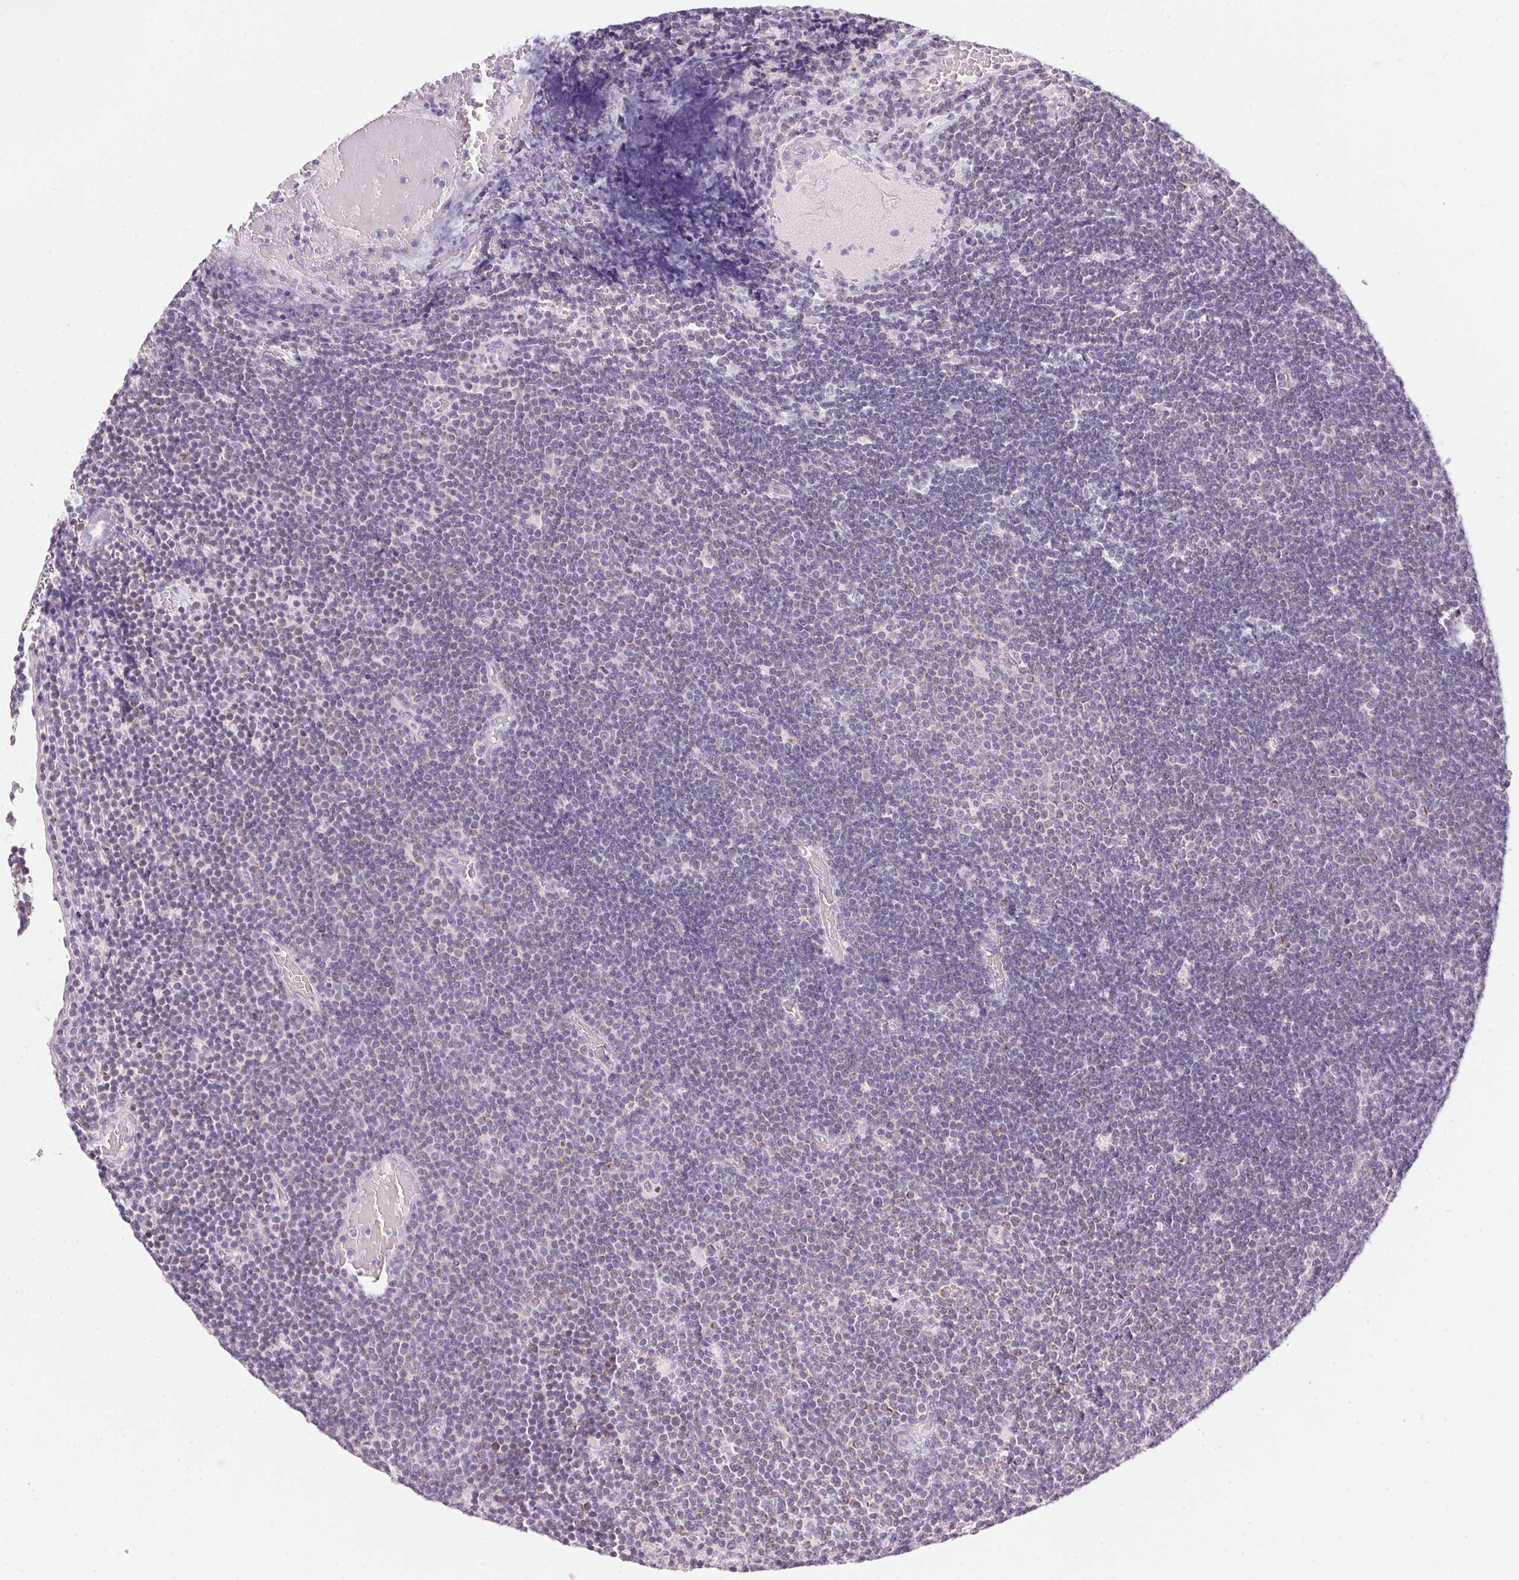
{"staining": {"intensity": "negative", "quantity": "none", "location": "none"}, "tissue": "lymphoma", "cell_type": "Tumor cells", "image_type": "cancer", "snomed": [{"axis": "morphology", "description": "Malignant lymphoma, non-Hodgkin's type, Low grade"}, {"axis": "topography", "description": "Brain"}], "caption": "Histopathology image shows no significant protein positivity in tumor cells of lymphoma. (DAB immunohistochemistry visualized using brightfield microscopy, high magnification).", "gene": "CYP11B1", "patient": {"sex": "female", "age": 66}}